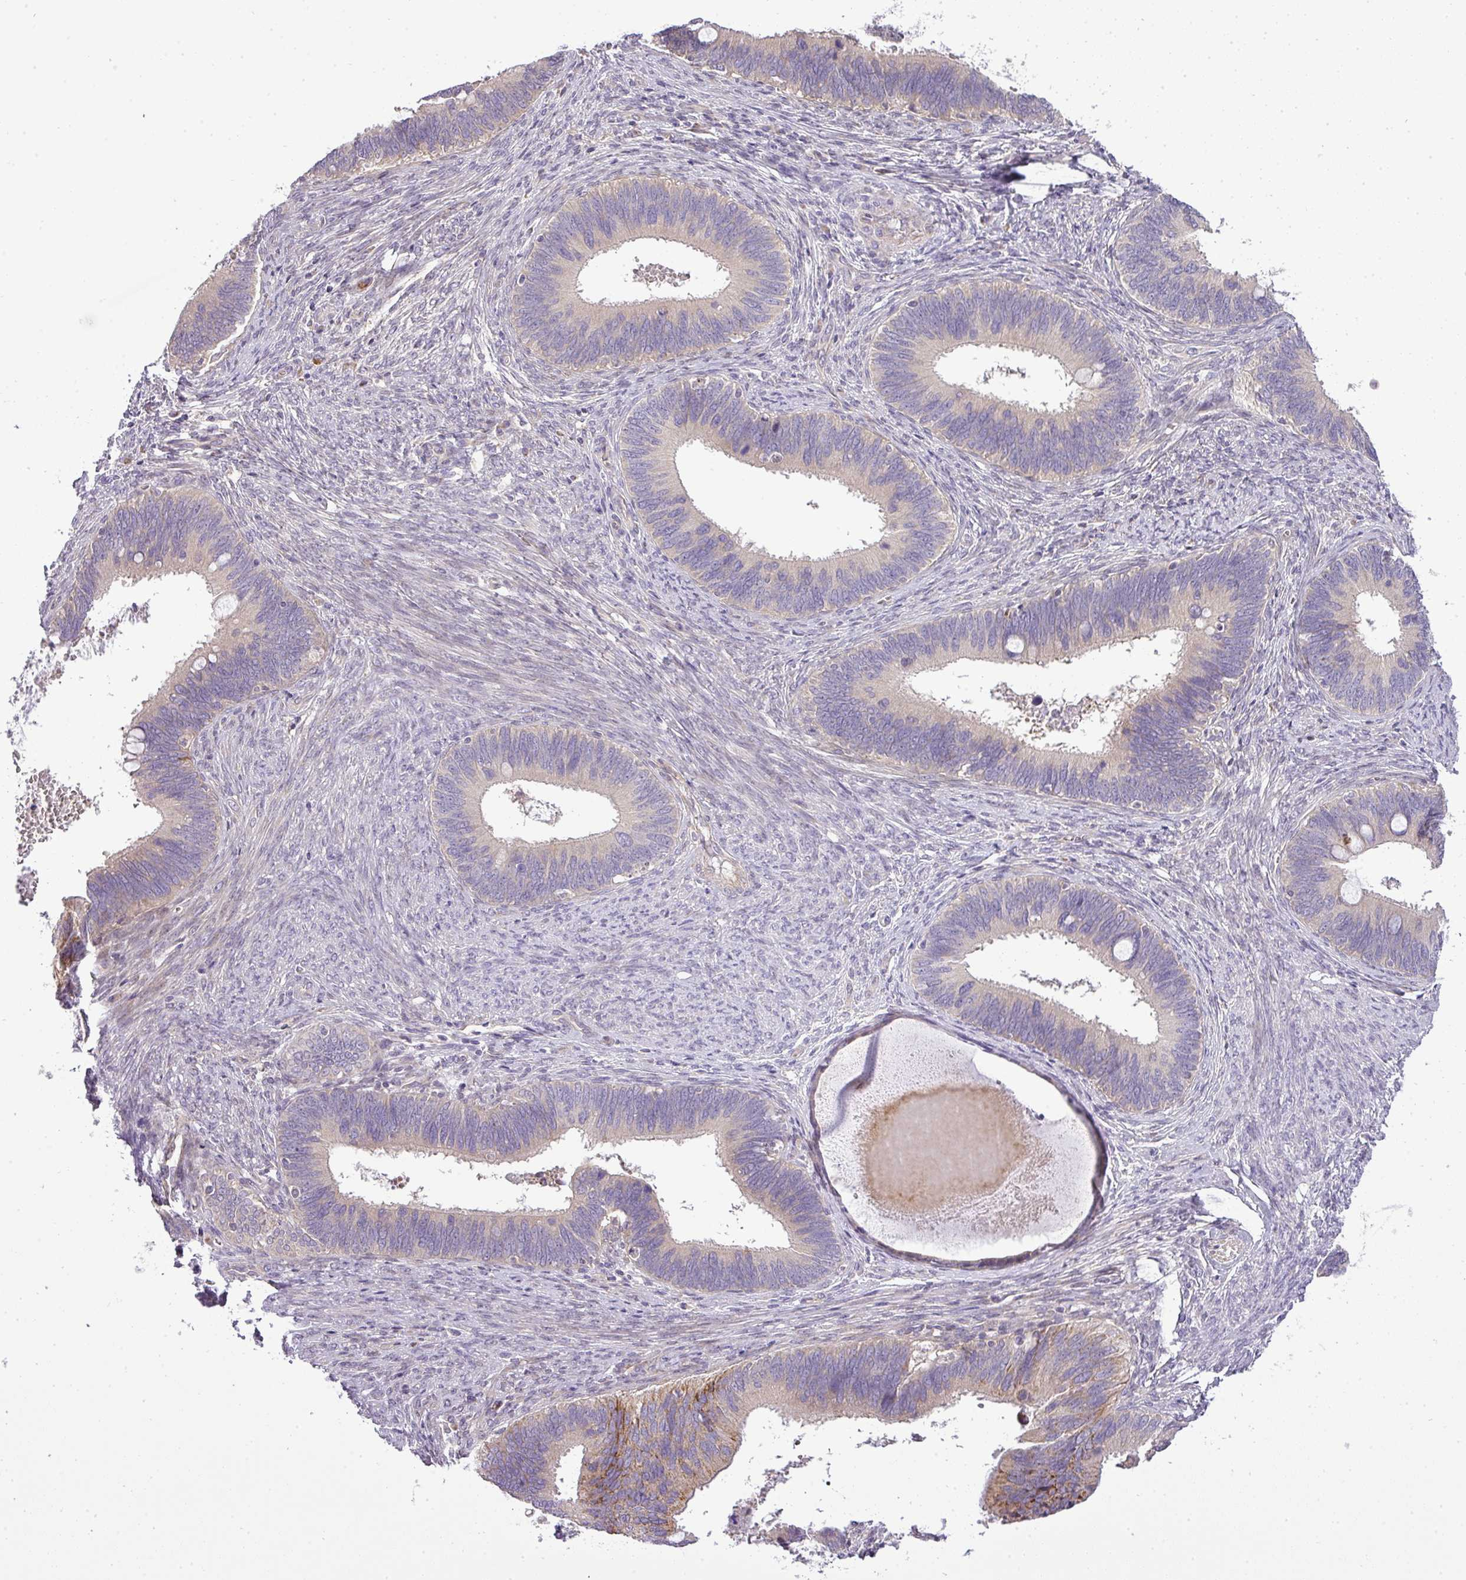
{"staining": {"intensity": "moderate", "quantity": "<25%", "location": "cytoplasmic/membranous"}, "tissue": "cervical cancer", "cell_type": "Tumor cells", "image_type": "cancer", "snomed": [{"axis": "morphology", "description": "Adenocarcinoma, NOS"}, {"axis": "topography", "description": "Cervix"}], "caption": "Cervical adenocarcinoma was stained to show a protein in brown. There is low levels of moderate cytoplasmic/membranous expression in approximately <25% of tumor cells. The staining was performed using DAB, with brown indicating positive protein expression. Nuclei are stained blue with hematoxylin.", "gene": "ZDHHC1", "patient": {"sex": "female", "age": 42}}